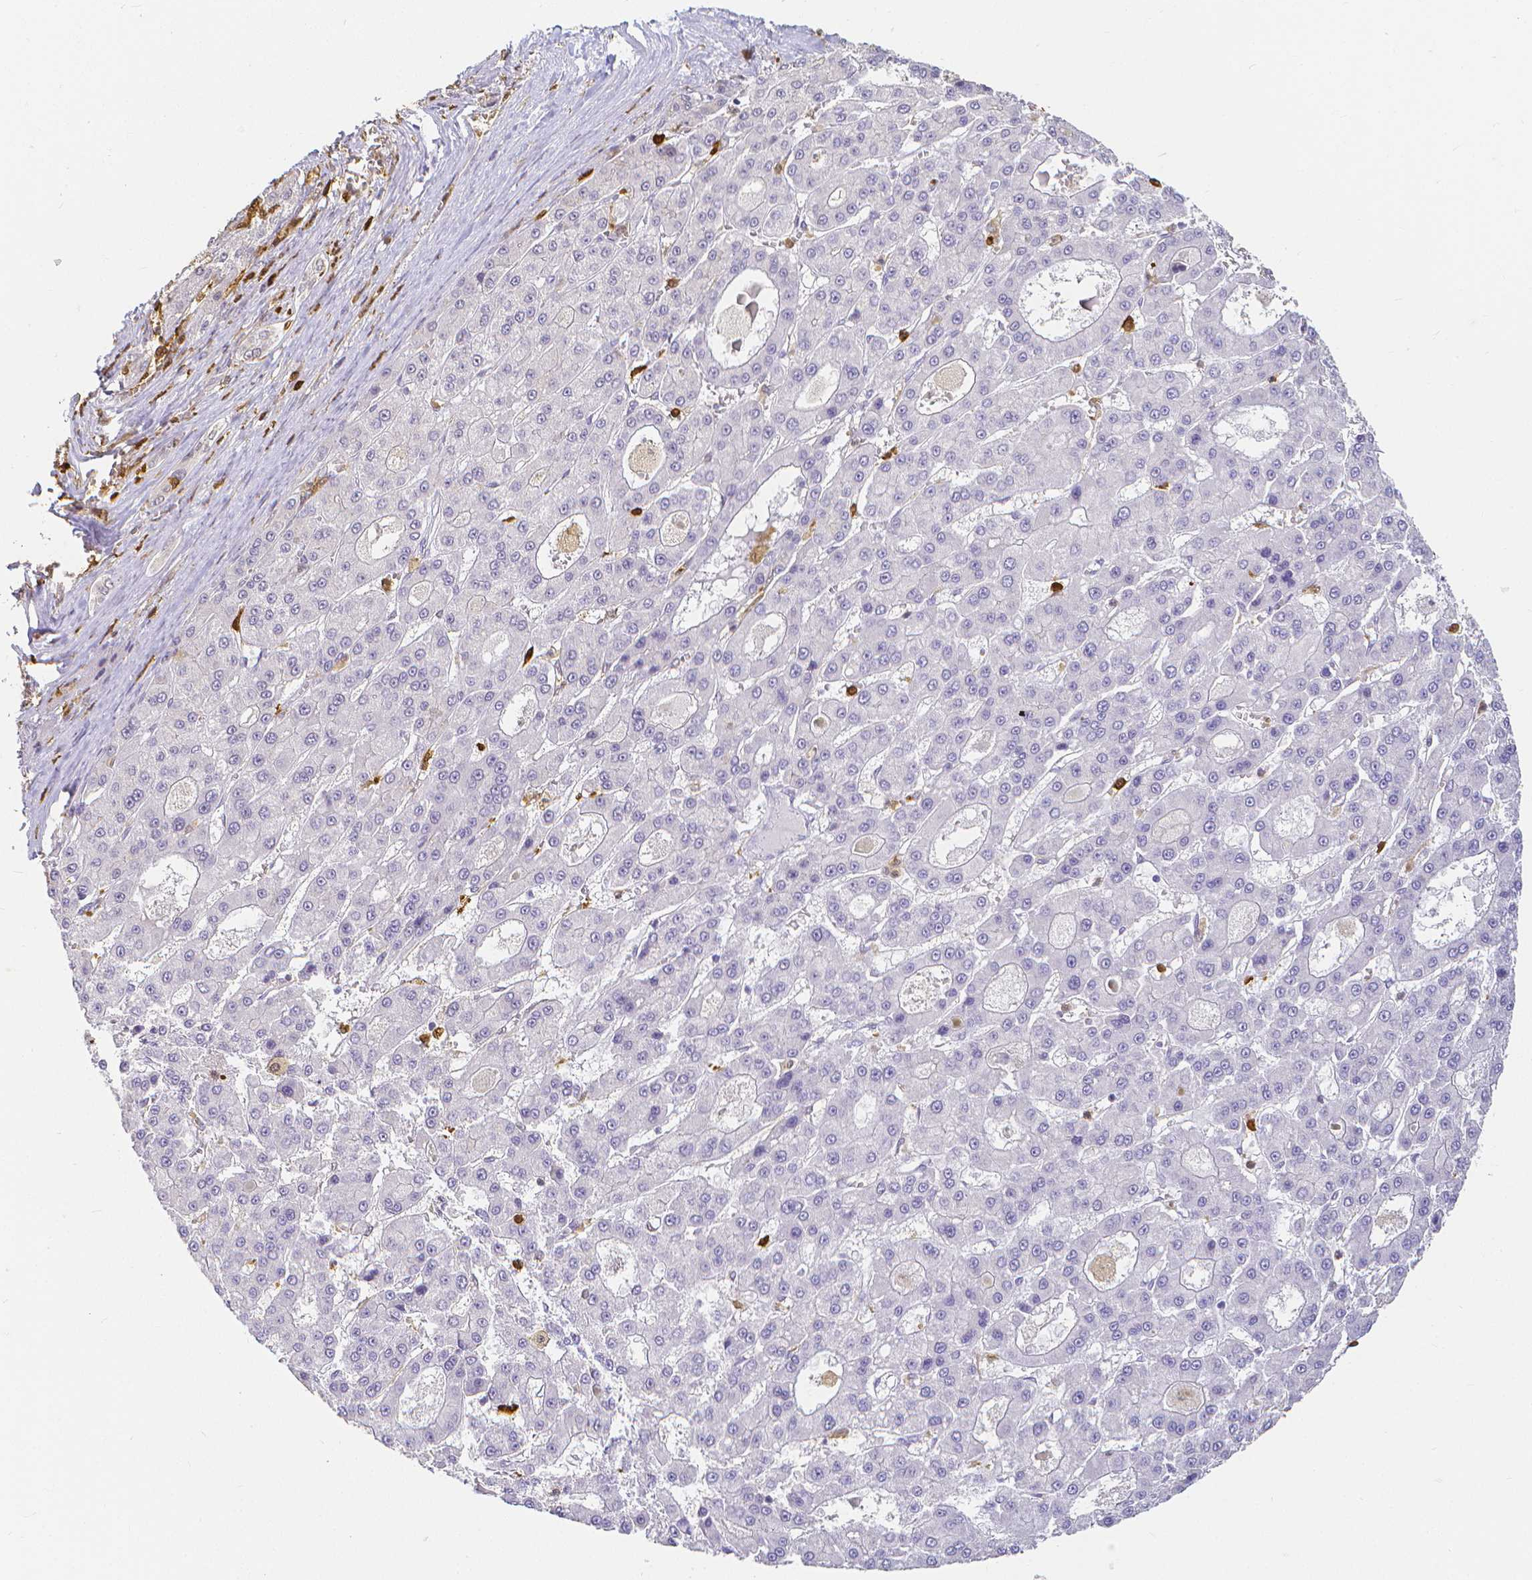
{"staining": {"intensity": "negative", "quantity": "none", "location": "none"}, "tissue": "liver cancer", "cell_type": "Tumor cells", "image_type": "cancer", "snomed": [{"axis": "morphology", "description": "Carcinoma, Hepatocellular, NOS"}, {"axis": "topography", "description": "Liver"}], "caption": "Protein analysis of liver cancer shows no significant expression in tumor cells.", "gene": "COTL1", "patient": {"sex": "male", "age": 70}}